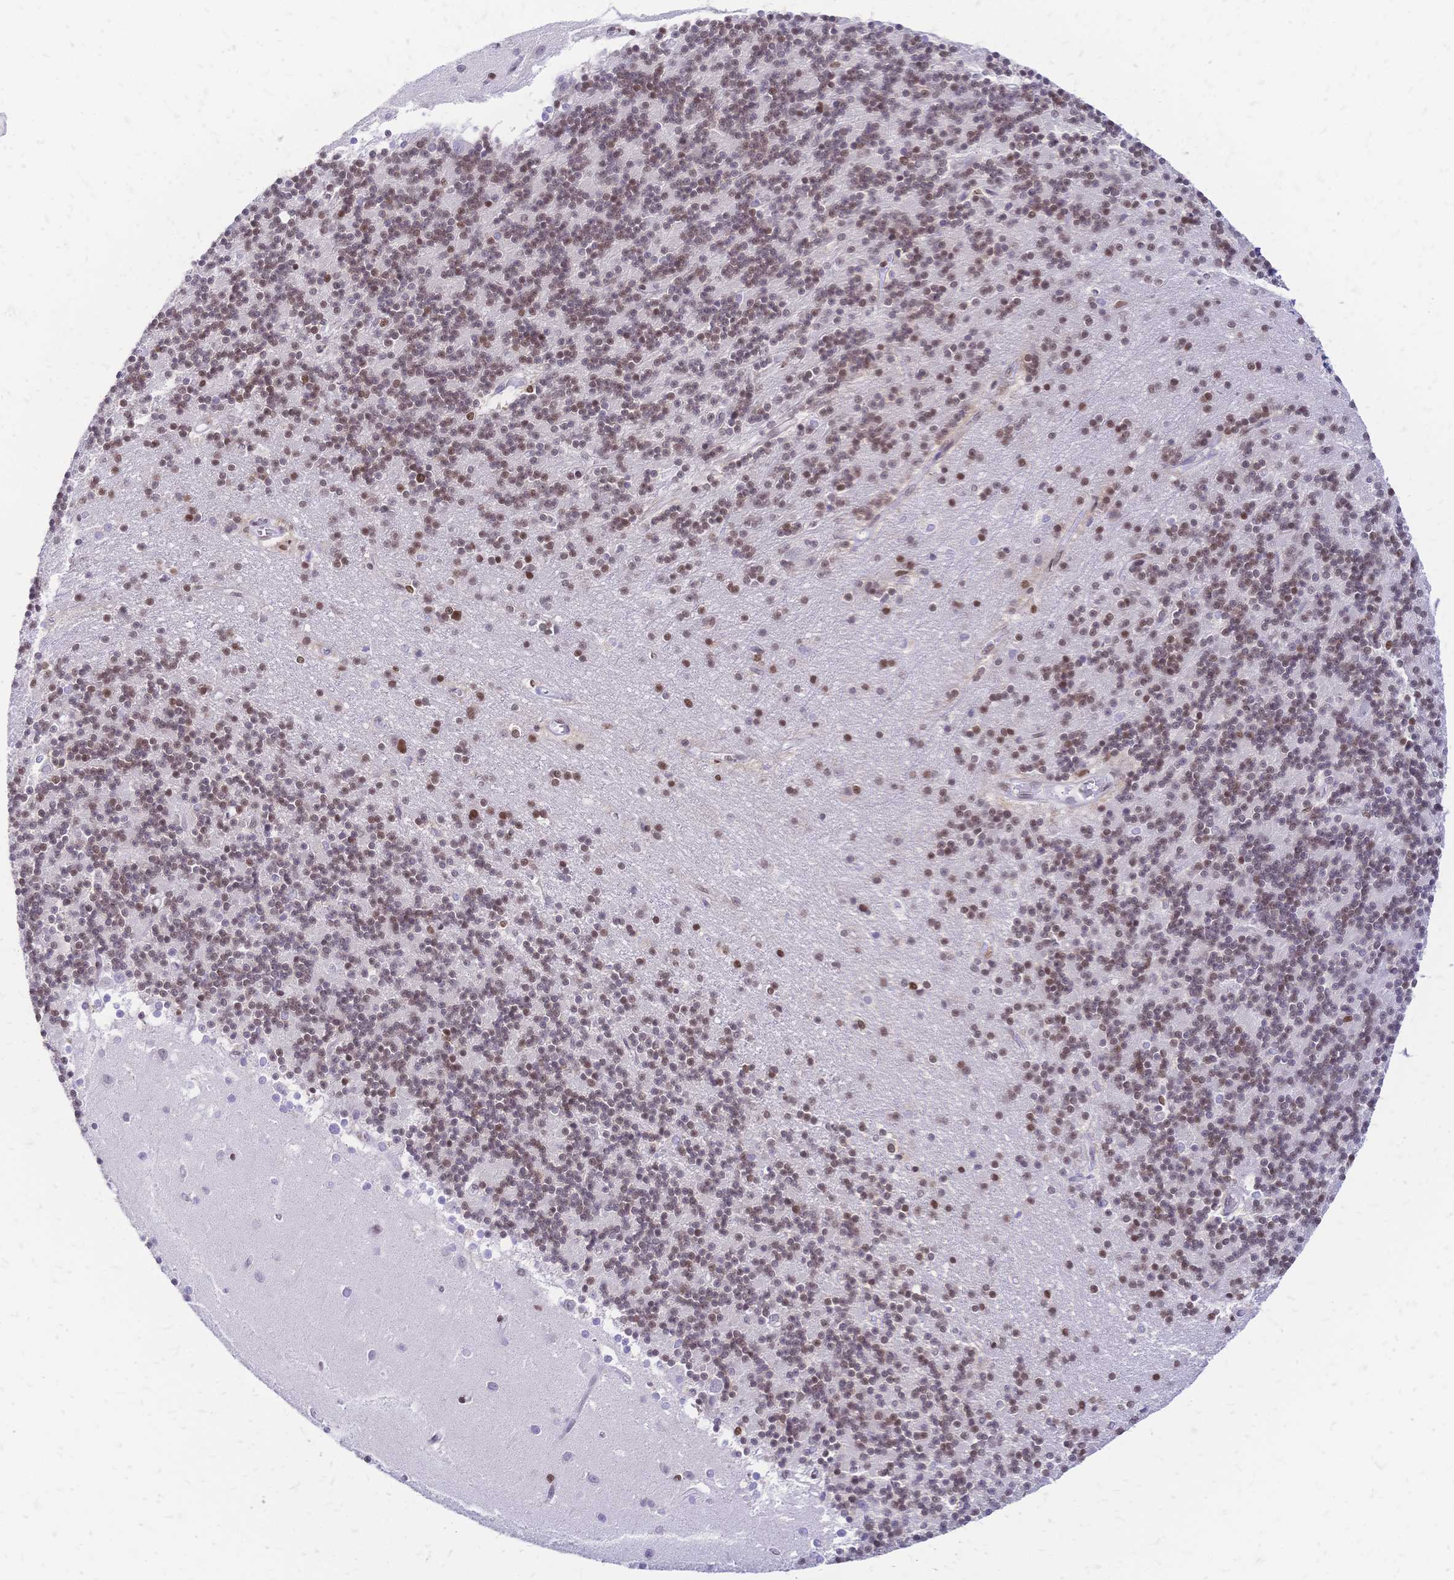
{"staining": {"intensity": "moderate", "quantity": "25%-75%", "location": "nuclear"}, "tissue": "cerebellum", "cell_type": "Cells in granular layer", "image_type": "normal", "snomed": [{"axis": "morphology", "description": "Normal tissue, NOS"}, {"axis": "topography", "description": "Cerebellum"}], "caption": "Approximately 25%-75% of cells in granular layer in normal human cerebellum exhibit moderate nuclear protein staining as visualized by brown immunohistochemical staining.", "gene": "NFIC", "patient": {"sex": "male", "age": 54}}